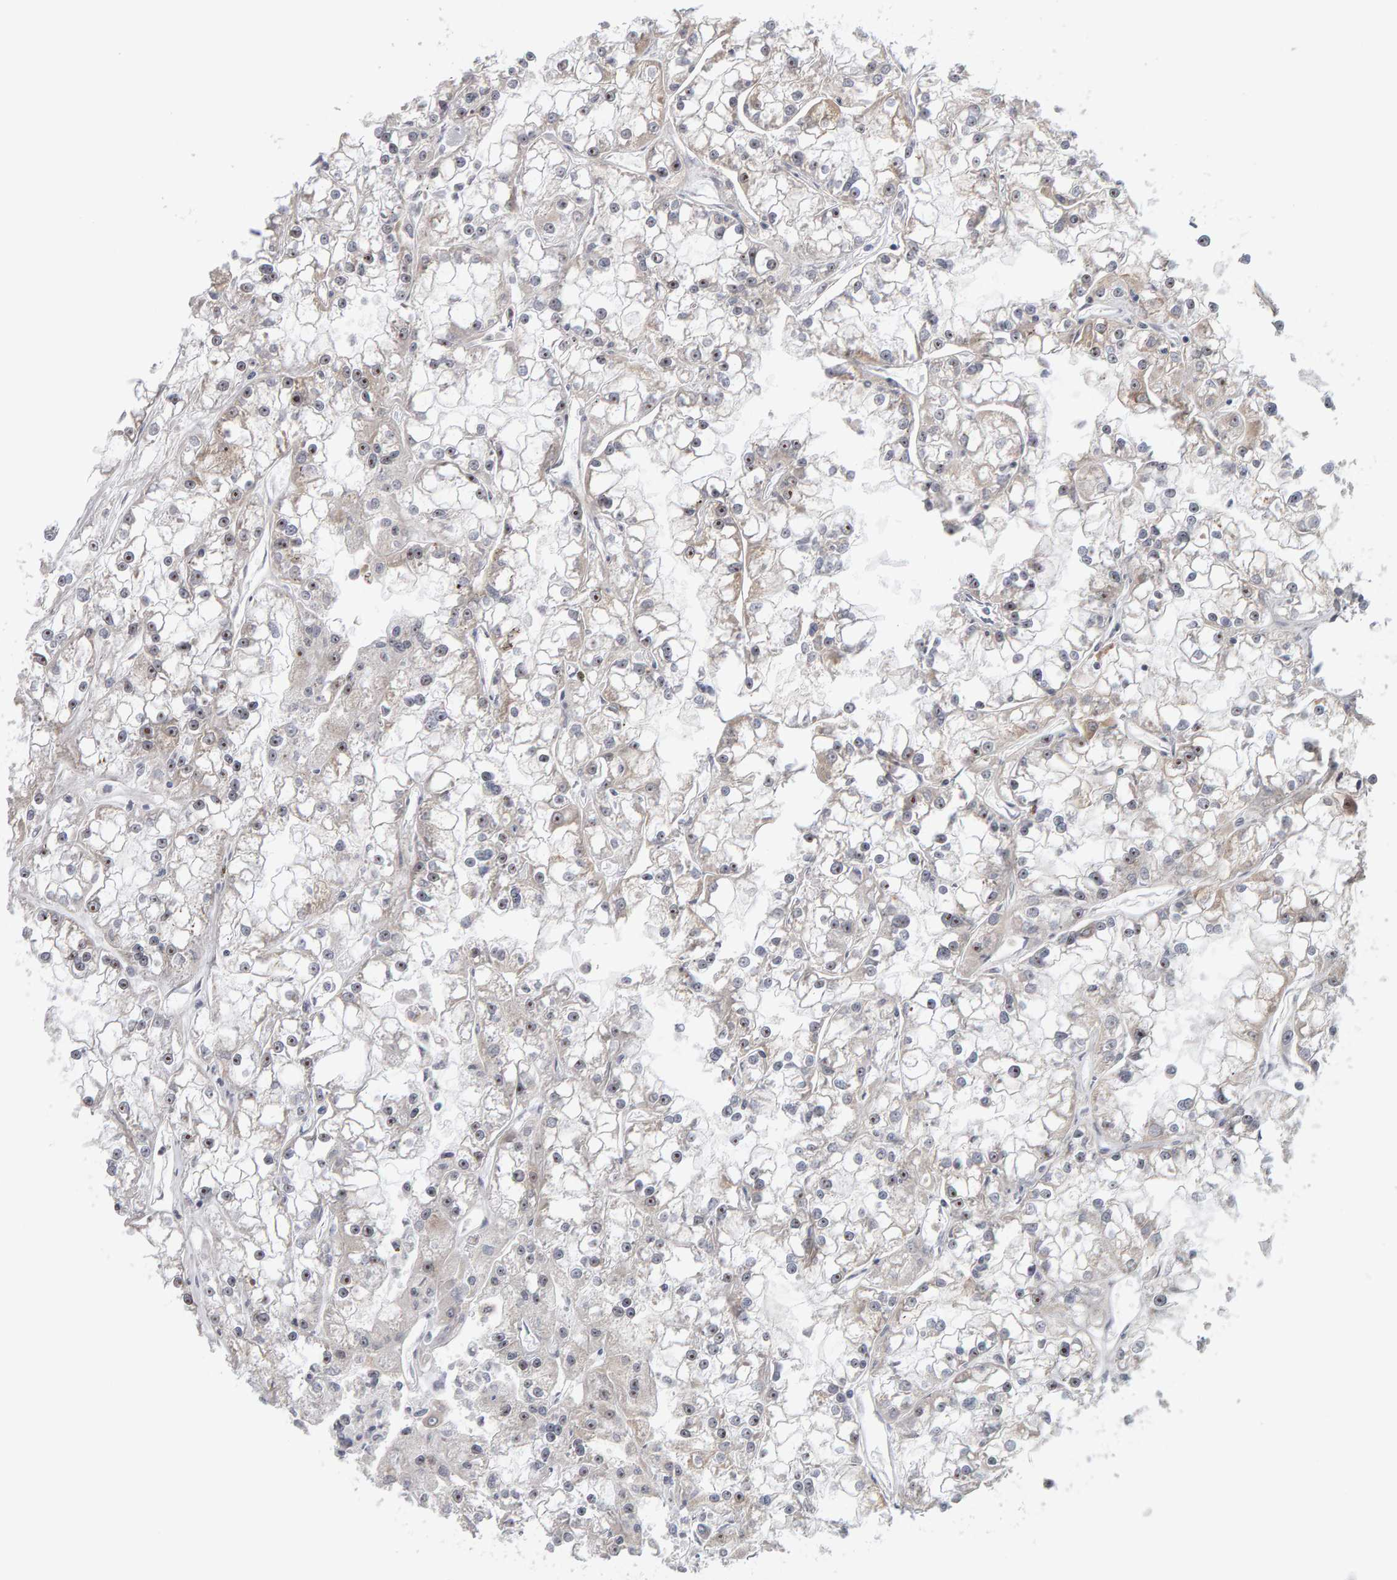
{"staining": {"intensity": "weak", "quantity": "25%-75%", "location": "nuclear"}, "tissue": "renal cancer", "cell_type": "Tumor cells", "image_type": "cancer", "snomed": [{"axis": "morphology", "description": "Adenocarcinoma, NOS"}, {"axis": "topography", "description": "Kidney"}], "caption": "Renal cancer stained with DAB IHC reveals low levels of weak nuclear staining in approximately 25%-75% of tumor cells.", "gene": "MSRA", "patient": {"sex": "female", "age": 52}}